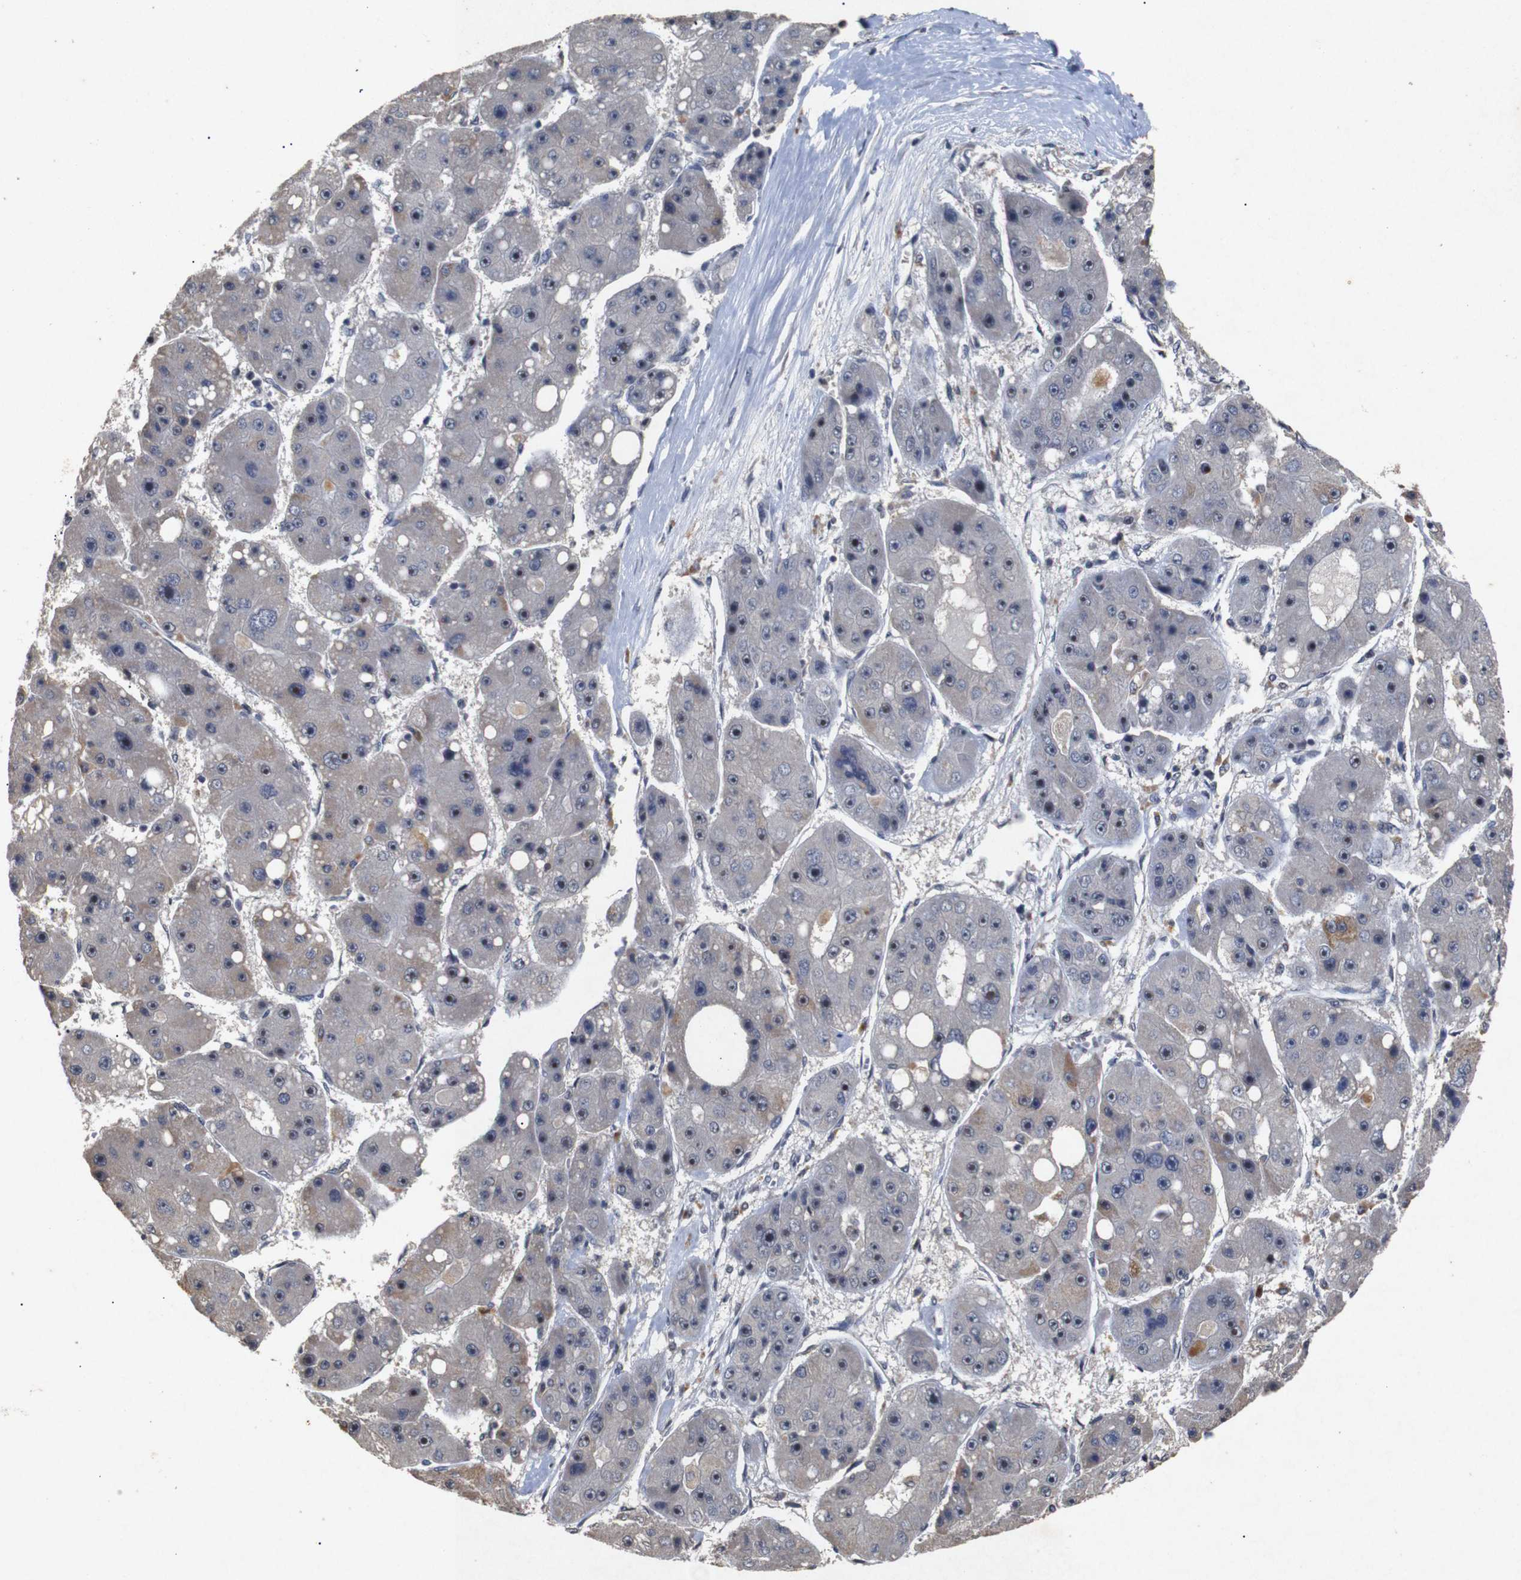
{"staining": {"intensity": "strong", "quantity": "25%-75%", "location": "nuclear"}, "tissue": "liver cancer", "cell_type": "Tumor cells", "image_type": "cancer", "snomed": [{"axis": "morphology", "description": "Carcinoma, Hepatocellular, NOS"}, {"axis": "topography", "description": "Liver"}], "caption": "IHC (DAB (3,3'-diaminobenzidine)) staining of liver hepatocellular carcinoma reveals strong nuclear protein expression in approximately 25%-75% of tumor cells.", "gene": "PARN", "patient": {"sex": "female", "age": 61}}